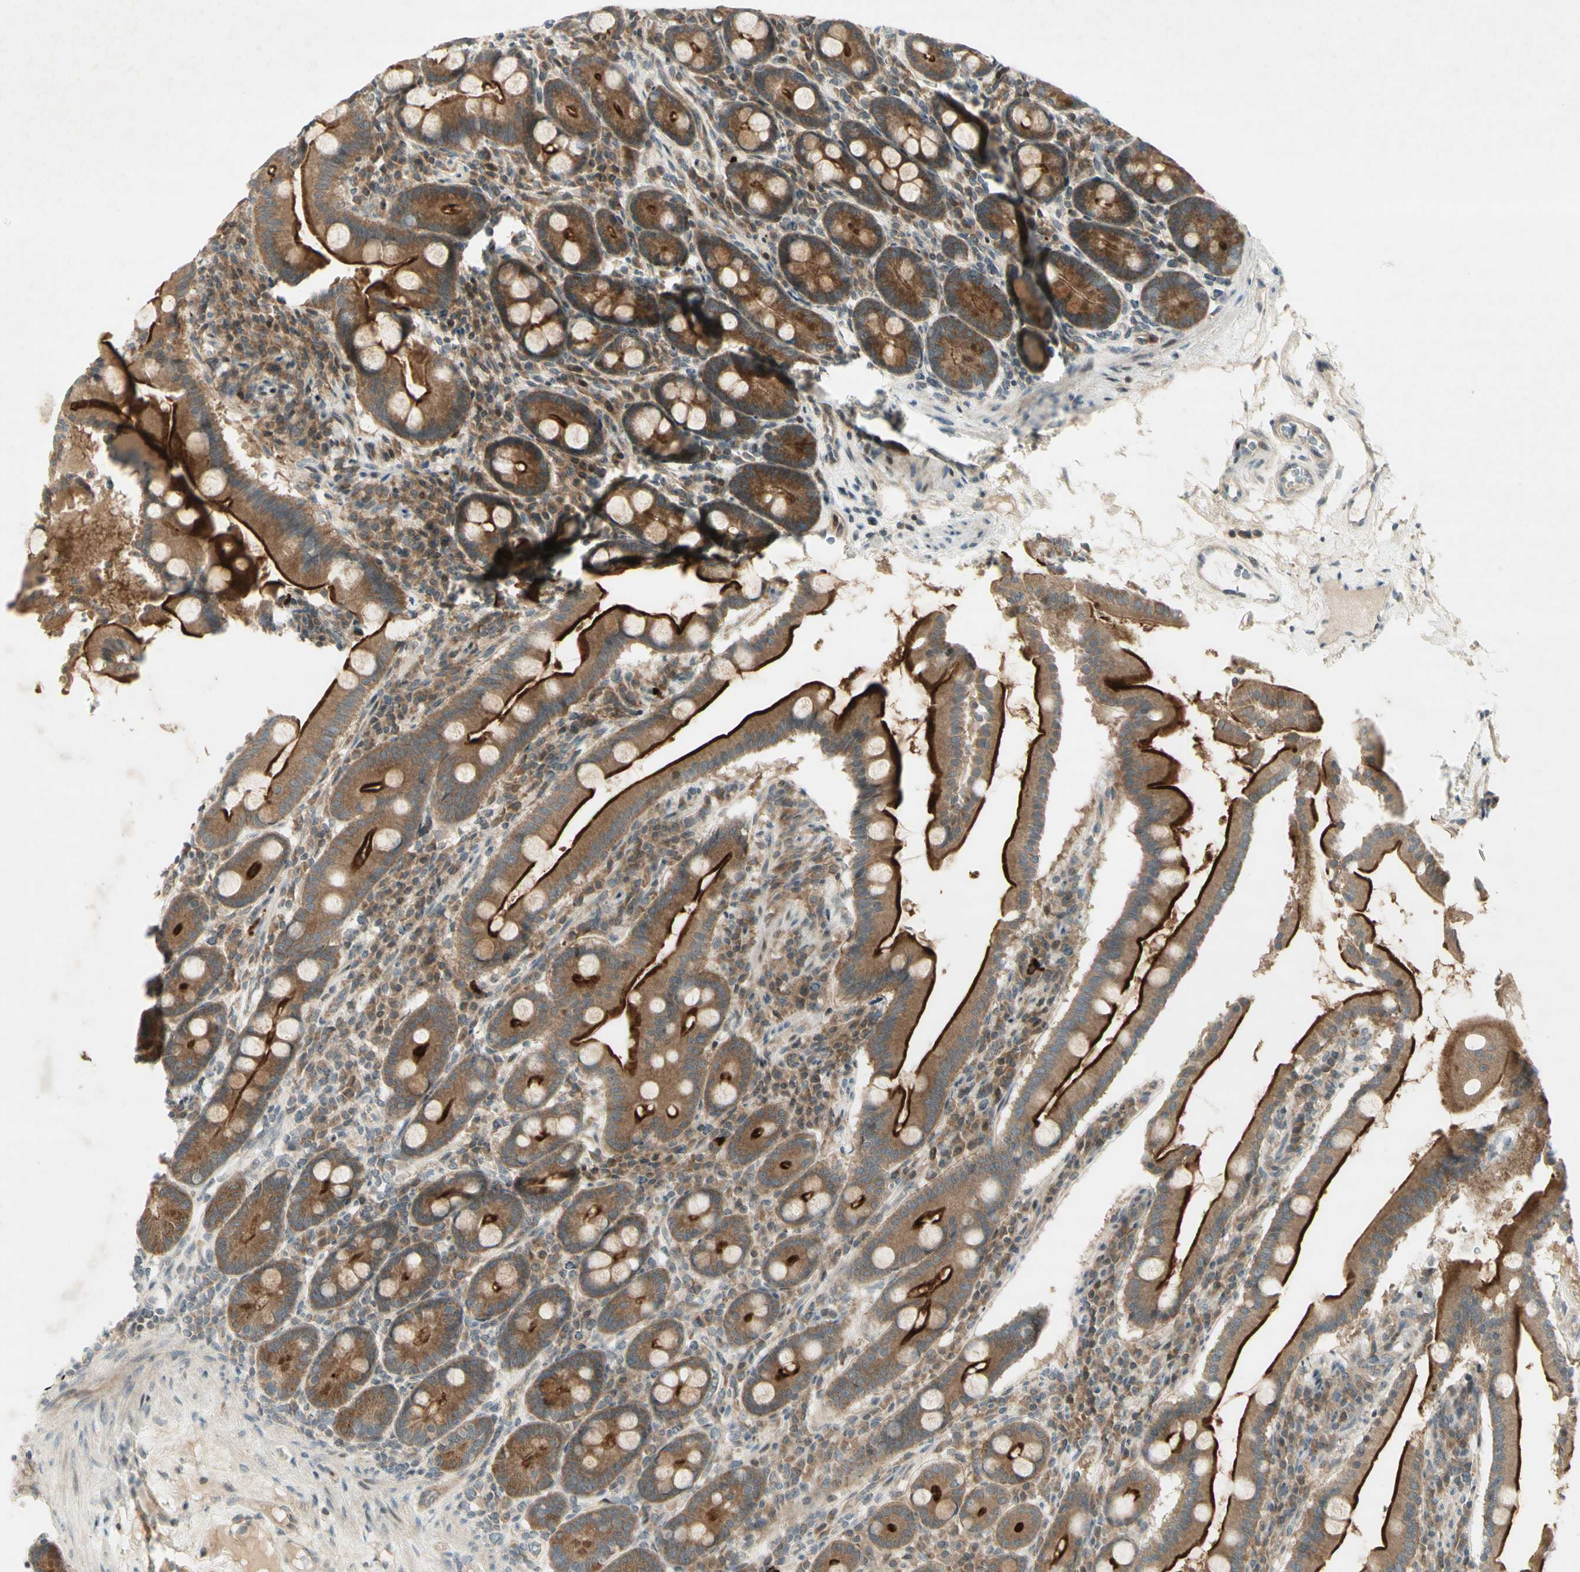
{"staining": {"intensity": "strong", "quantity": ">75%", "location": "cytoplasmic/membranous"}, "tissue": "duodenum", "cell_type": "Glandular cells", "image_type": "normal", "snomed": [{"axis": "morphology", "description": "Normal tissue, NOS"}, {"axis": "topography", "description": "Duodenum"}], "caption": "Human duodenum stained for a protein (brown) displays strong cytoplasmic/membranous positive positivity in about >75% of glandular cells.", "gene": "ETF1", "patient": {"sex": "male", "age": 50}}